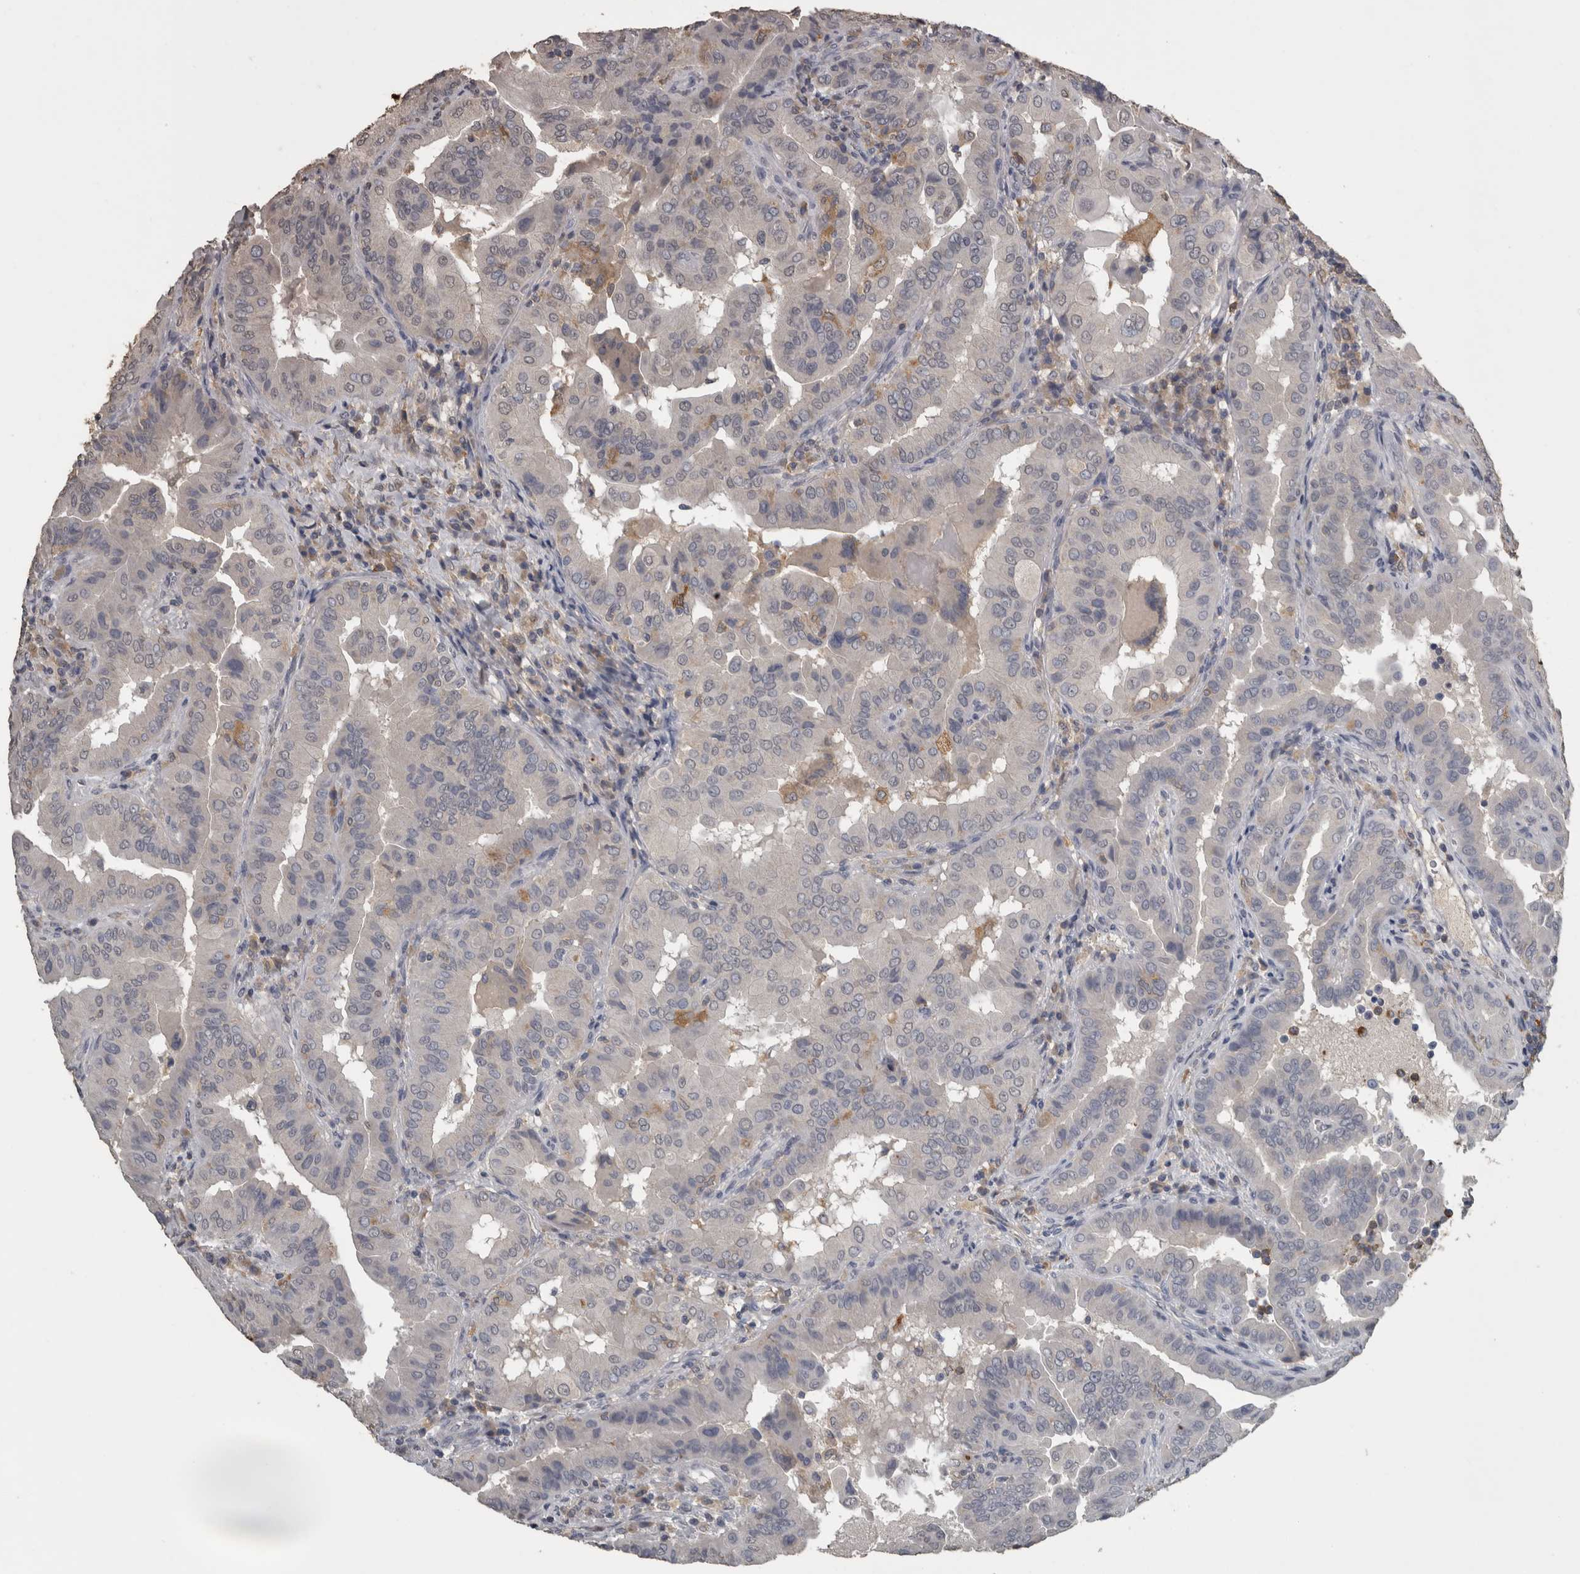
{"staining": {"intensity": "negative", "quantity": "none", "location": "none"}, "tissue": "thyroid cancer", "cell_type": "Tumor cells", "image_type": "cancer", "snomed": [{"axis": "morphology", "description": "Papillary adenocarcinoma, NOS"}, {"axis": "topography", "description": "Thyroid gland"}], "caption": "Immunohistochemical staining of human thyroid cancer reveals no significant staining in tumor cells.", "gene": "PIK3AP1", "patient": {"sex": "male", "age": 33}}